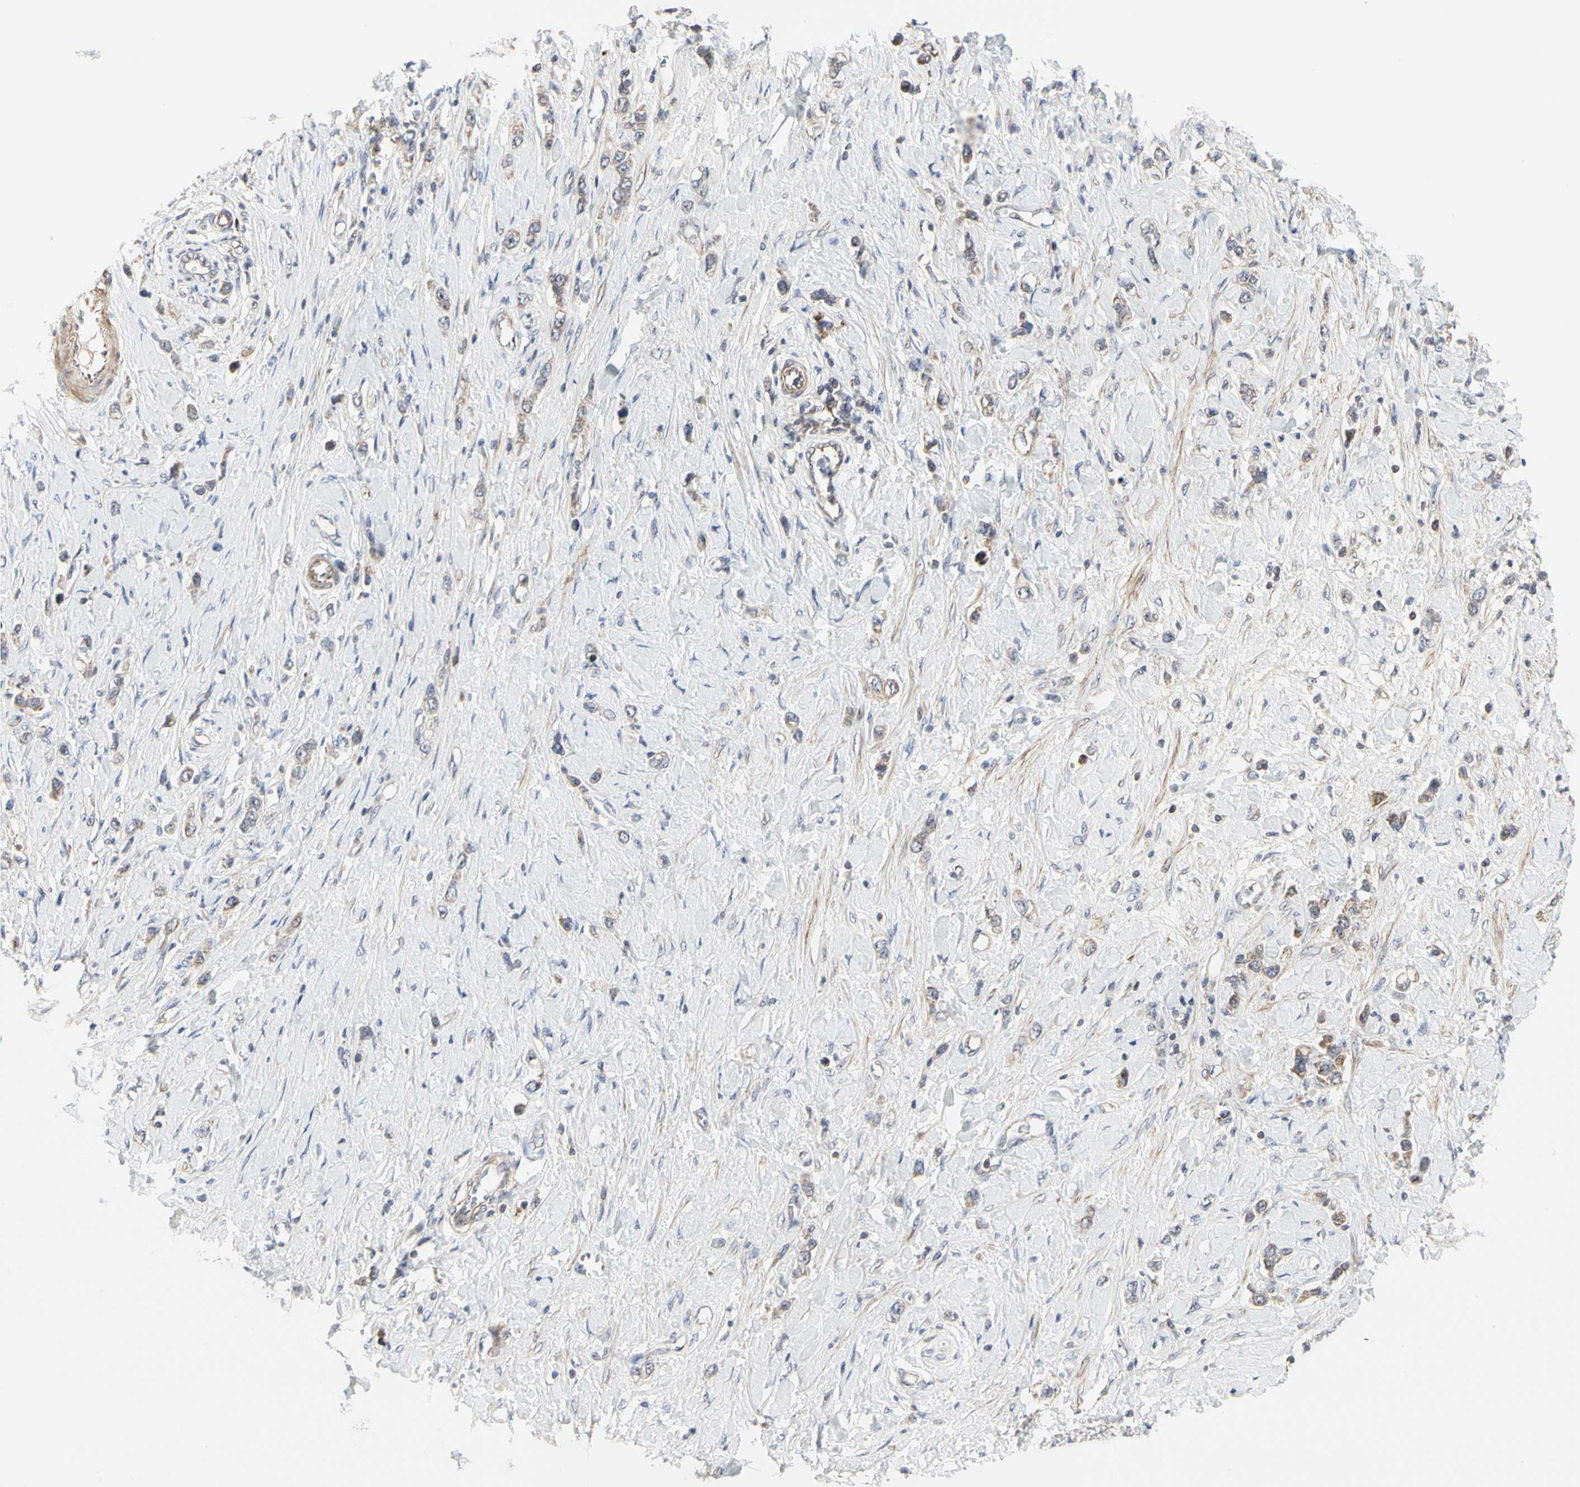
{"staining": {"intensity": "moderate", "quantity": "25%-75%", "location": "cytoplasmic/membranous"}, "tissue": "stomach cancer", "cell_type": "Tumor cells", "image_type": "cancer", "snomed": [{"axis": "morphology", "description": "Normal tissue, NOS"}, {"axis": "morphology", "description": "Adenocarcinoma, NOS"}, {"axis": "topography", "description": "Stomach, upper"}, {"axis": "topography", "description": "Stomach"}], "caption": "About 25%-75% of tumor cells in adenocarcinoma (stomach) reveal moderate cytoplasmic/membranous protein expression as visualized by brown immunohistochemical staining.", "gene": "SHANK2", "patient": {"sex": "female", "age": 65}}